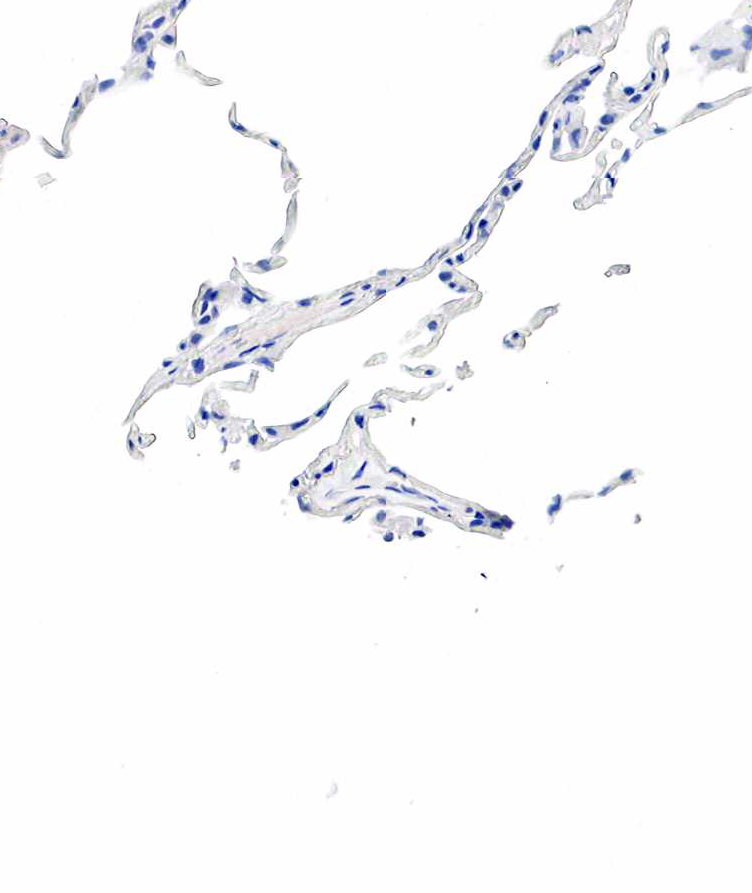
{"staining": {"intensity": "negative", "quantity": "none", "location": "none"}, "tissue": "lung", "cell_type": "Alveolar cells", "image_type": "normal", "snomed": [{"axis": "morphology", "description": "Normal tissue, NOS"}, {"axis": "topography", "description": "Lung"}], "caption": "Alveolar cells show no significant protein positivity in unremarkable lung. The staining is performed using DAB brown chromogen with nuclei counter-stained in using hematoxylin.", "gene": "SST", "patient": {"sex": "female", "age": 75}}